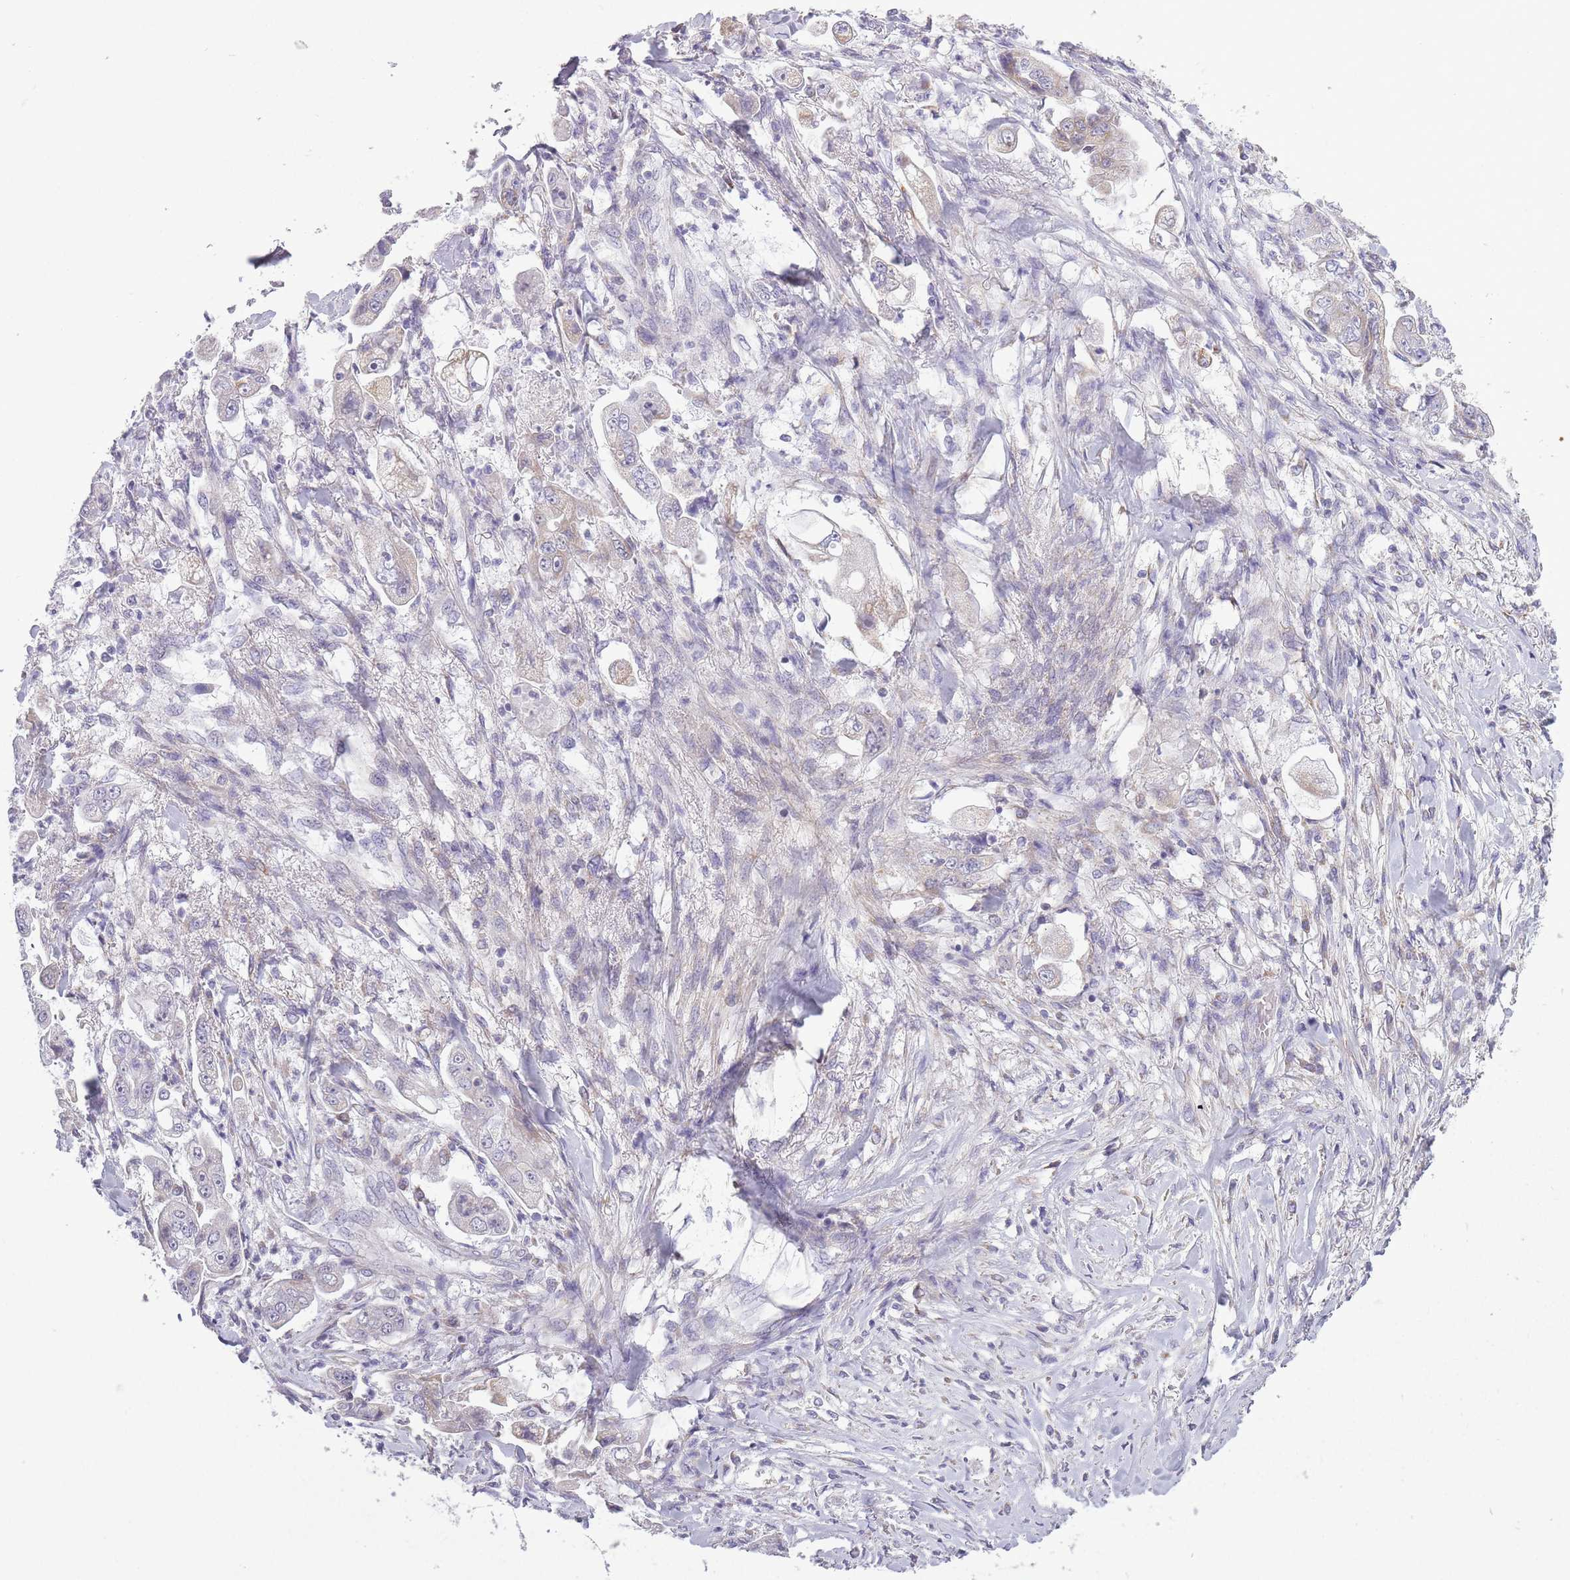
{"staining": {"intensity": "negative", "quantity": "none", "location": "none"}, "tissue": "stomach cancer", "cell_type": "Tumor cells", "image_type": "cancer", "snomed": [{"axis": "morphology", "description": "Adenocarcinoma, NOS"}, {"axis": "topography", "description": "Stomach"}], "caption": "An image of adenocarcinoma (stomach) stained for a protein reveals no brown staining in tumor cells.", "gene": "ZBTB24", "patient": {"sex": "male", "age": 62}}